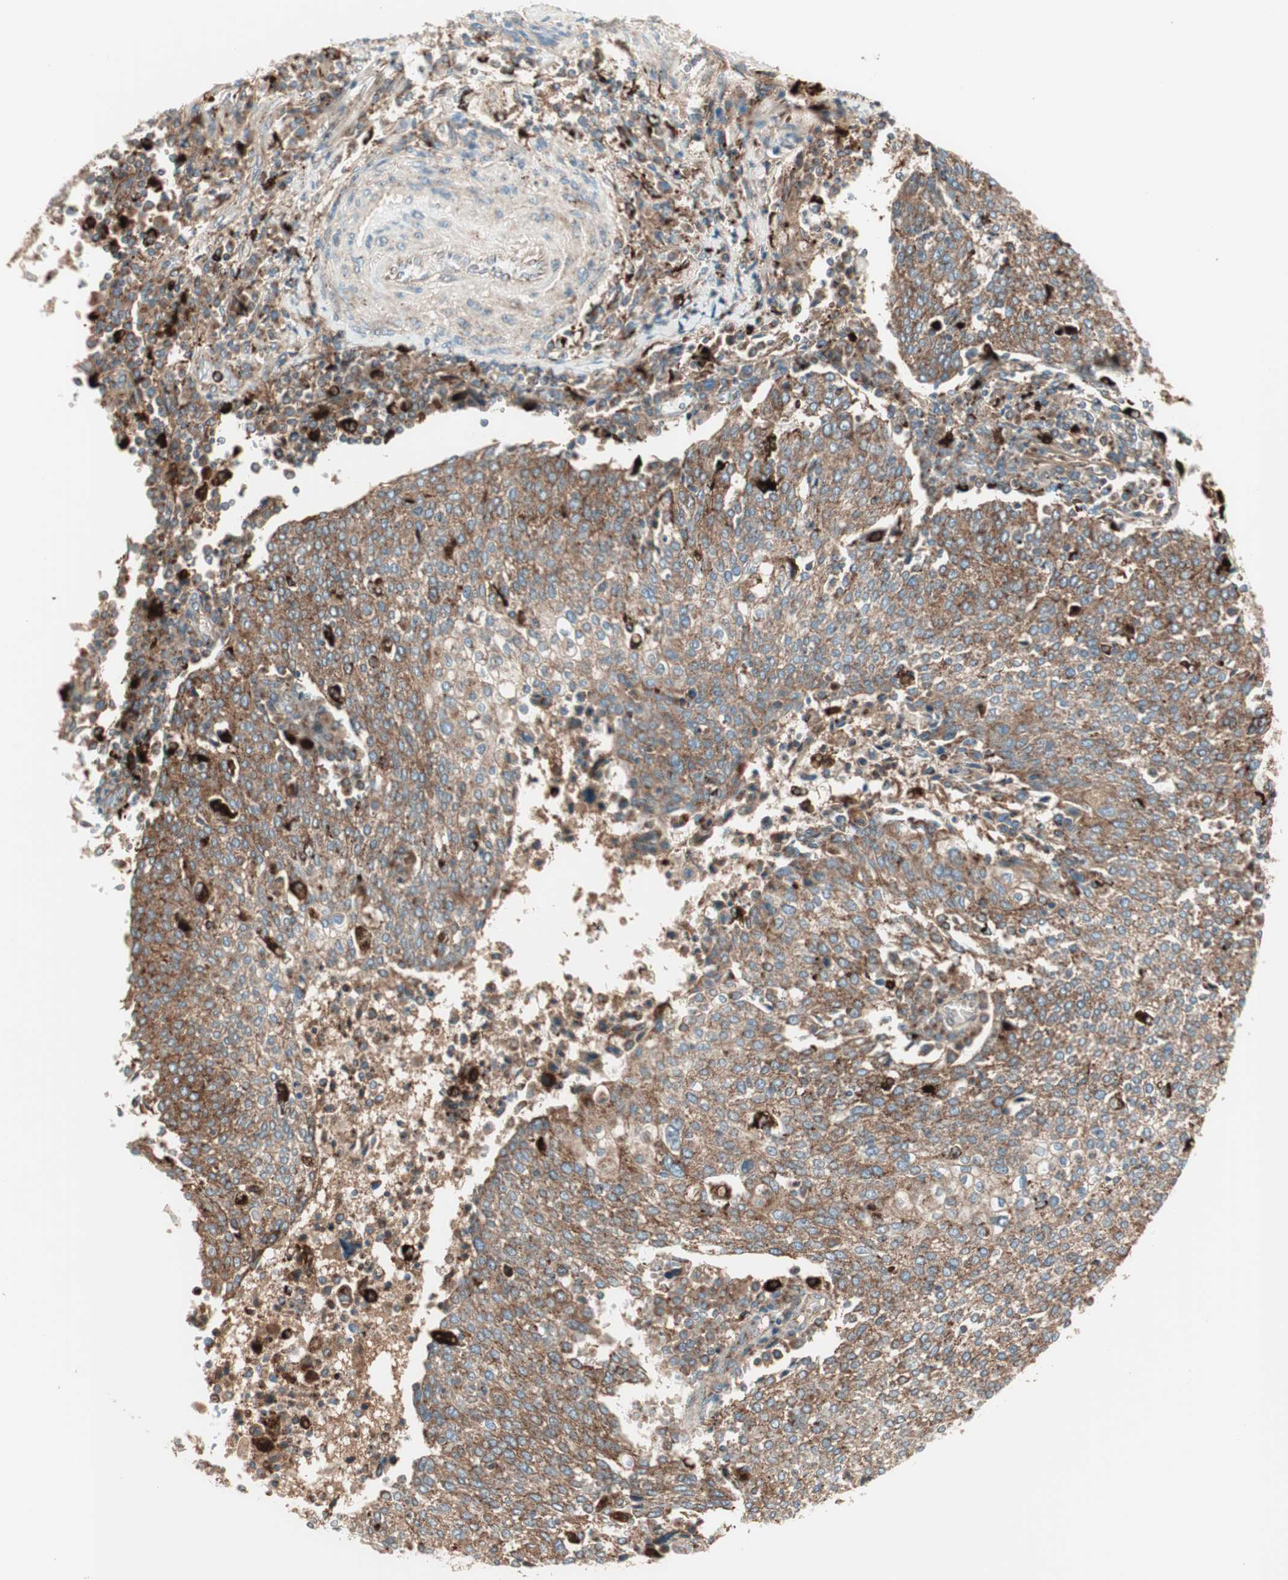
{"staining": {"intensity": "moderate", "quantity": "25%-75%", "location": "cytoplasmic/membranous"}, "tissue": "cervical cancer", "cell_type": "Tumor cells", "image_type": "cancer", "snomed": [{"axis": "morphology", "description": "Squamous cell carcinoma, NOS"}, {"axis": "topography", "description": "Cervix"}], "caption": "A high-resolution histopathology image shows immunohistochemistry (IHC) staining of cervical squamous cell carcinoma, which shows moderate cytoplasmic/membranous expression in approximately 25%-75% of tumor cells.", "gene": "ATP6V1G1", "patient": {"sex": "female", "age": 40}}